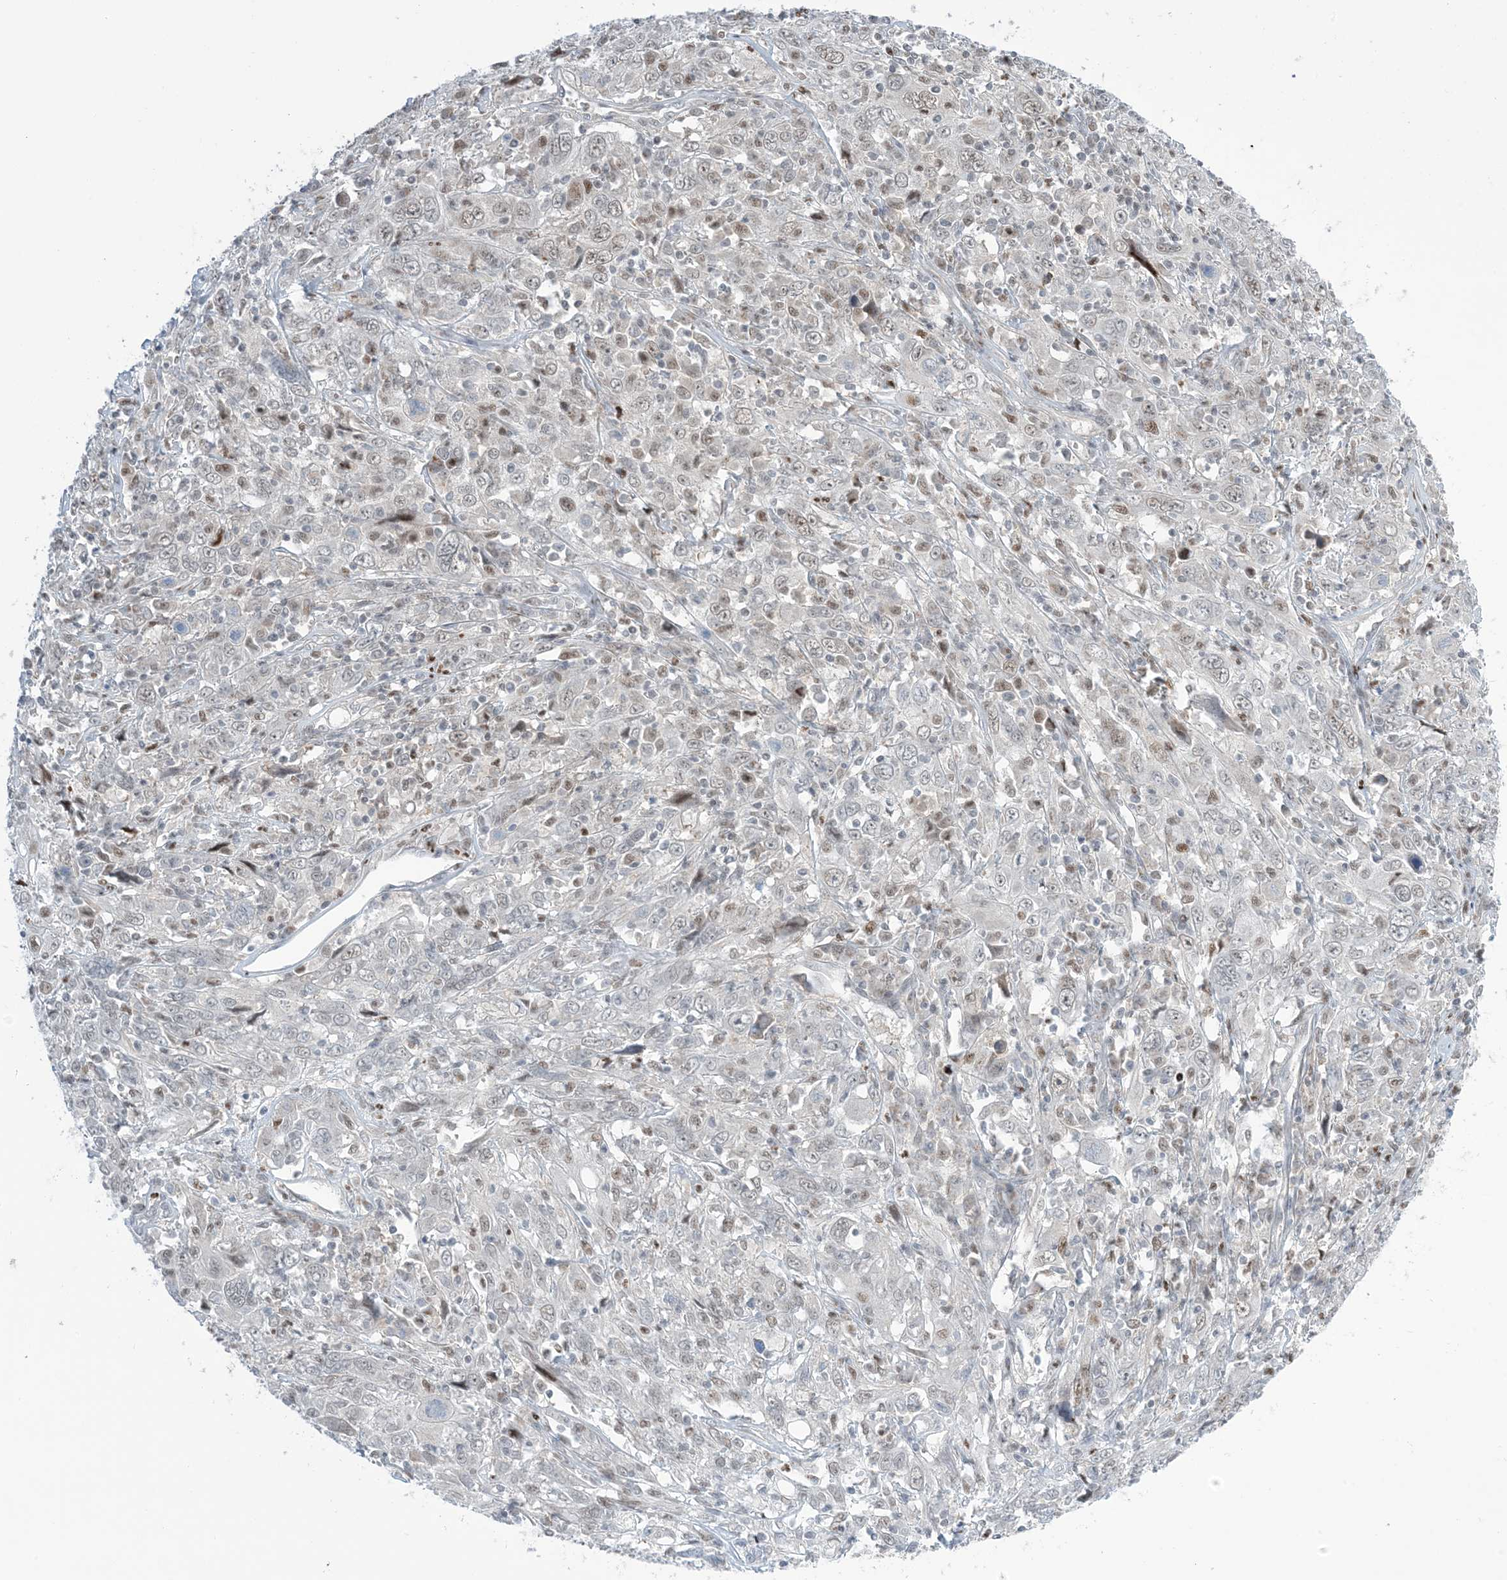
{"staining": {"intensity": "weak", "quantity": "<25%", "location": "nuclear"}, "tissue": "cervical cancer", "cell_type": "Tumor cells", "image_type": "cancer", "snomed": [{"axis": "morphology", "description": "Squamous cell carcinoma, NOS"}, {"axis": "topography", "description": "Cervix"}], "caption": "DAB (3,3'-diaminobenzidine) immunohistochemical staining of cervical cancer exhibits no significant expression in tumor cells.", "gene": "TFPT", "patient": {"sex": "female", "age": 46}}